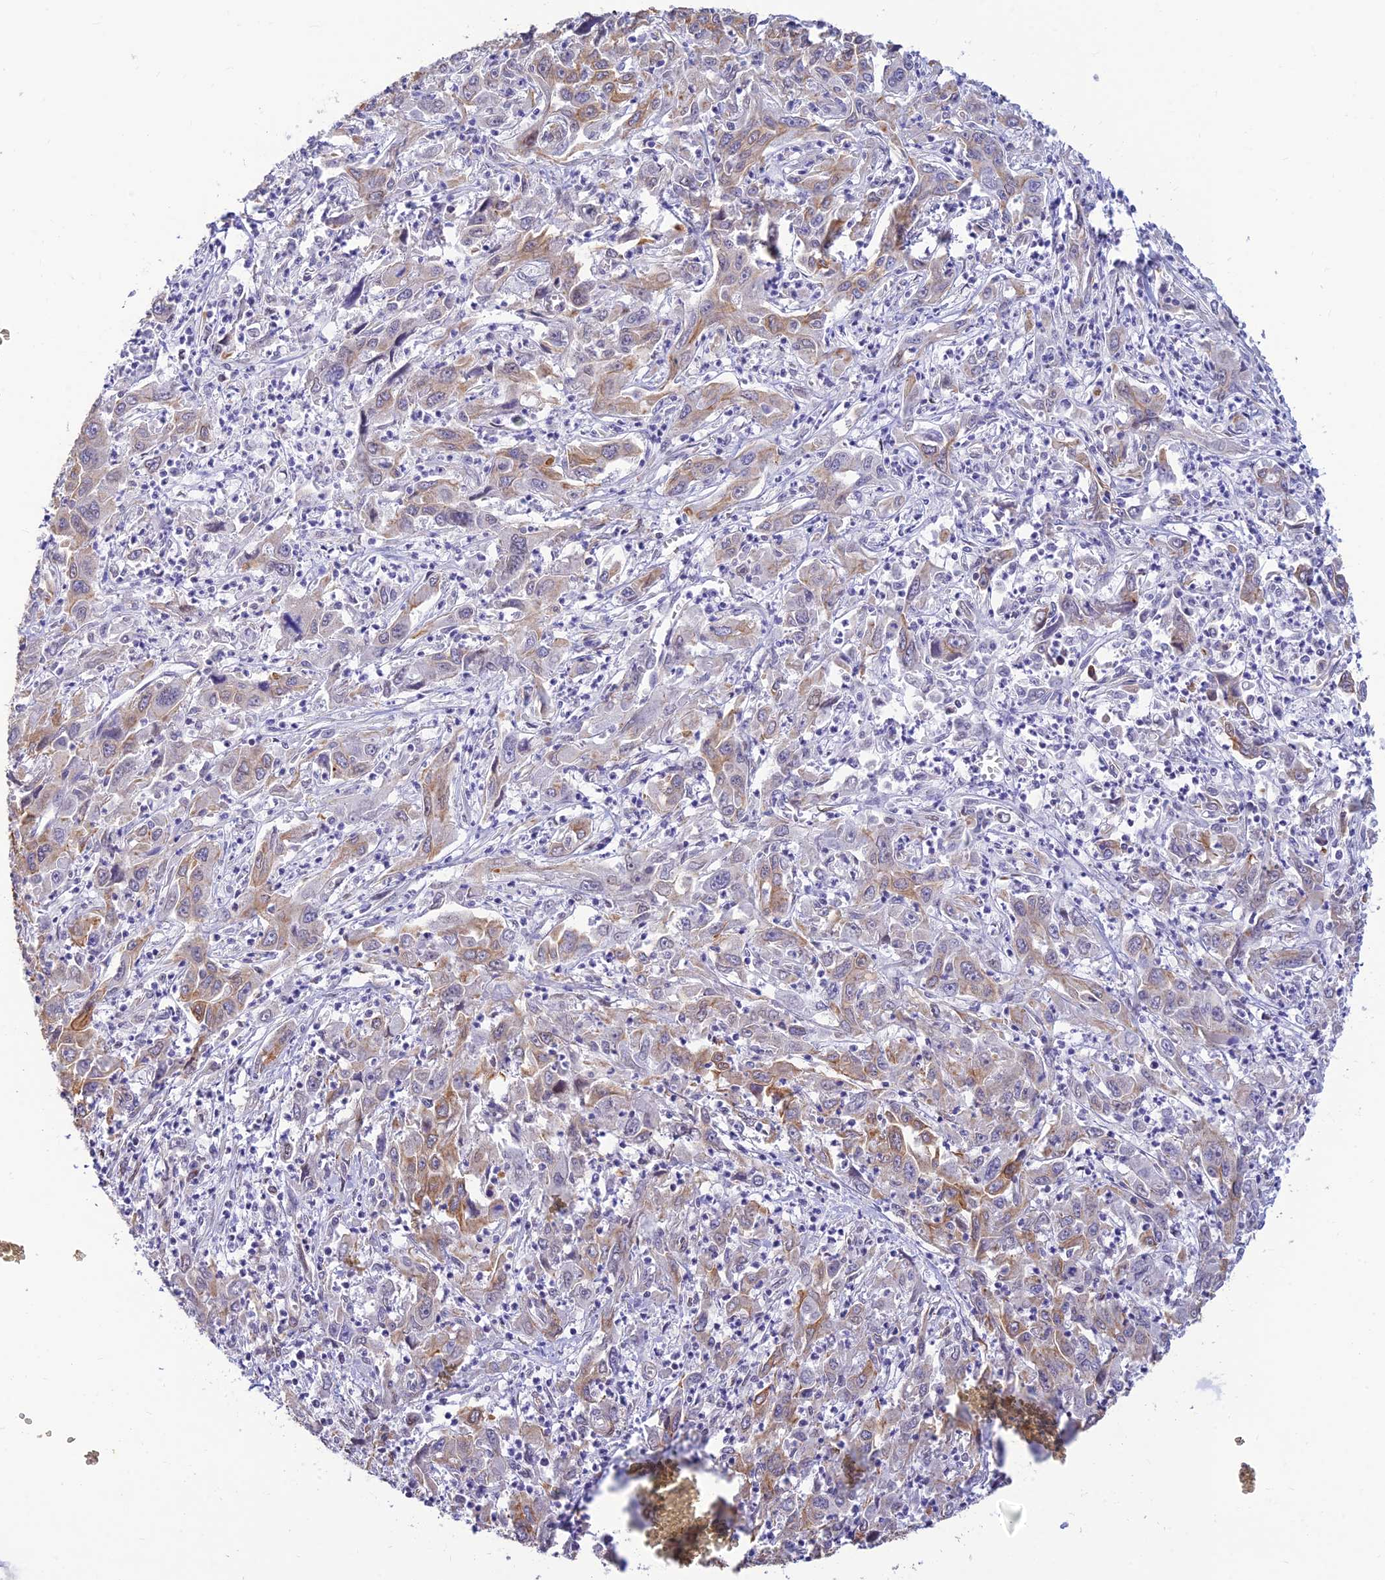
{"staining": {"intensity": "moderate", "quantity": "<25%", "location": "cytoplasmic/membranous"}, "tissue": "liver cancer", "cell_type": "Tumor cells", "image_type": "cancer", "snomed": [{"axis": "morphology", "description": "Carcinoma, Hepatocellular, NOS"}, {"axis": "topography", "description": "Liver"}], "caption": "A histopathology image of hepatocellular carcinoma (liver) stained for a protein displays moderate cytoplasmic/membranous brown staining in tumor cells.", "gene": "ALDH1L2", "patient": {"sex": "male", "age": 63}}